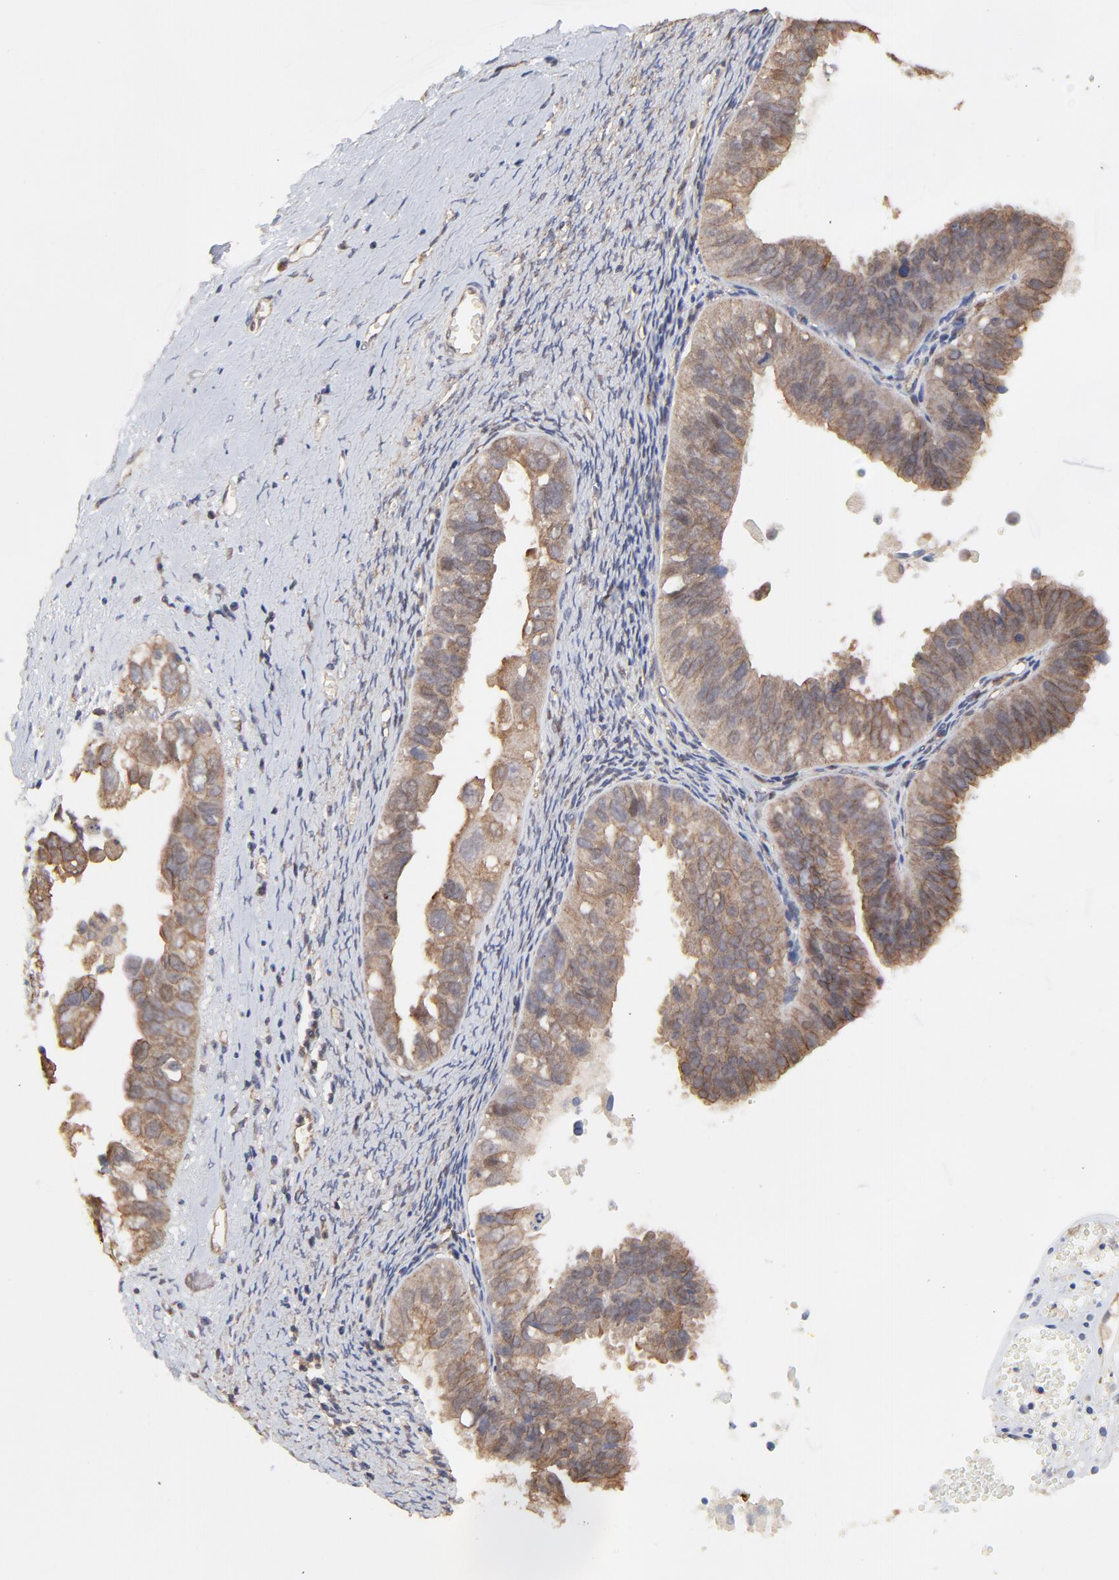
{"staining": {"intensity": "moderate", "quantity": ">75%", "location": "cytoplasmic/membranous"}, "tissue": "ovarian cancer", "cell_type": "Tumor cells", "image_type": "cancer", "snomed": [{"axis": "morphology", "description": "Carcinoma, endometroid"}, {"axis": "topography", "description": "Ovary"}], "caption": "Moderate cytoplasmic/membranous staining for a protein is present in approximately >75% of tumor cells of ovarian cancer using immunohistochemistry (IHC).", "gene": "ARMT1", "patient": {"sex": "female", "age": 85}}